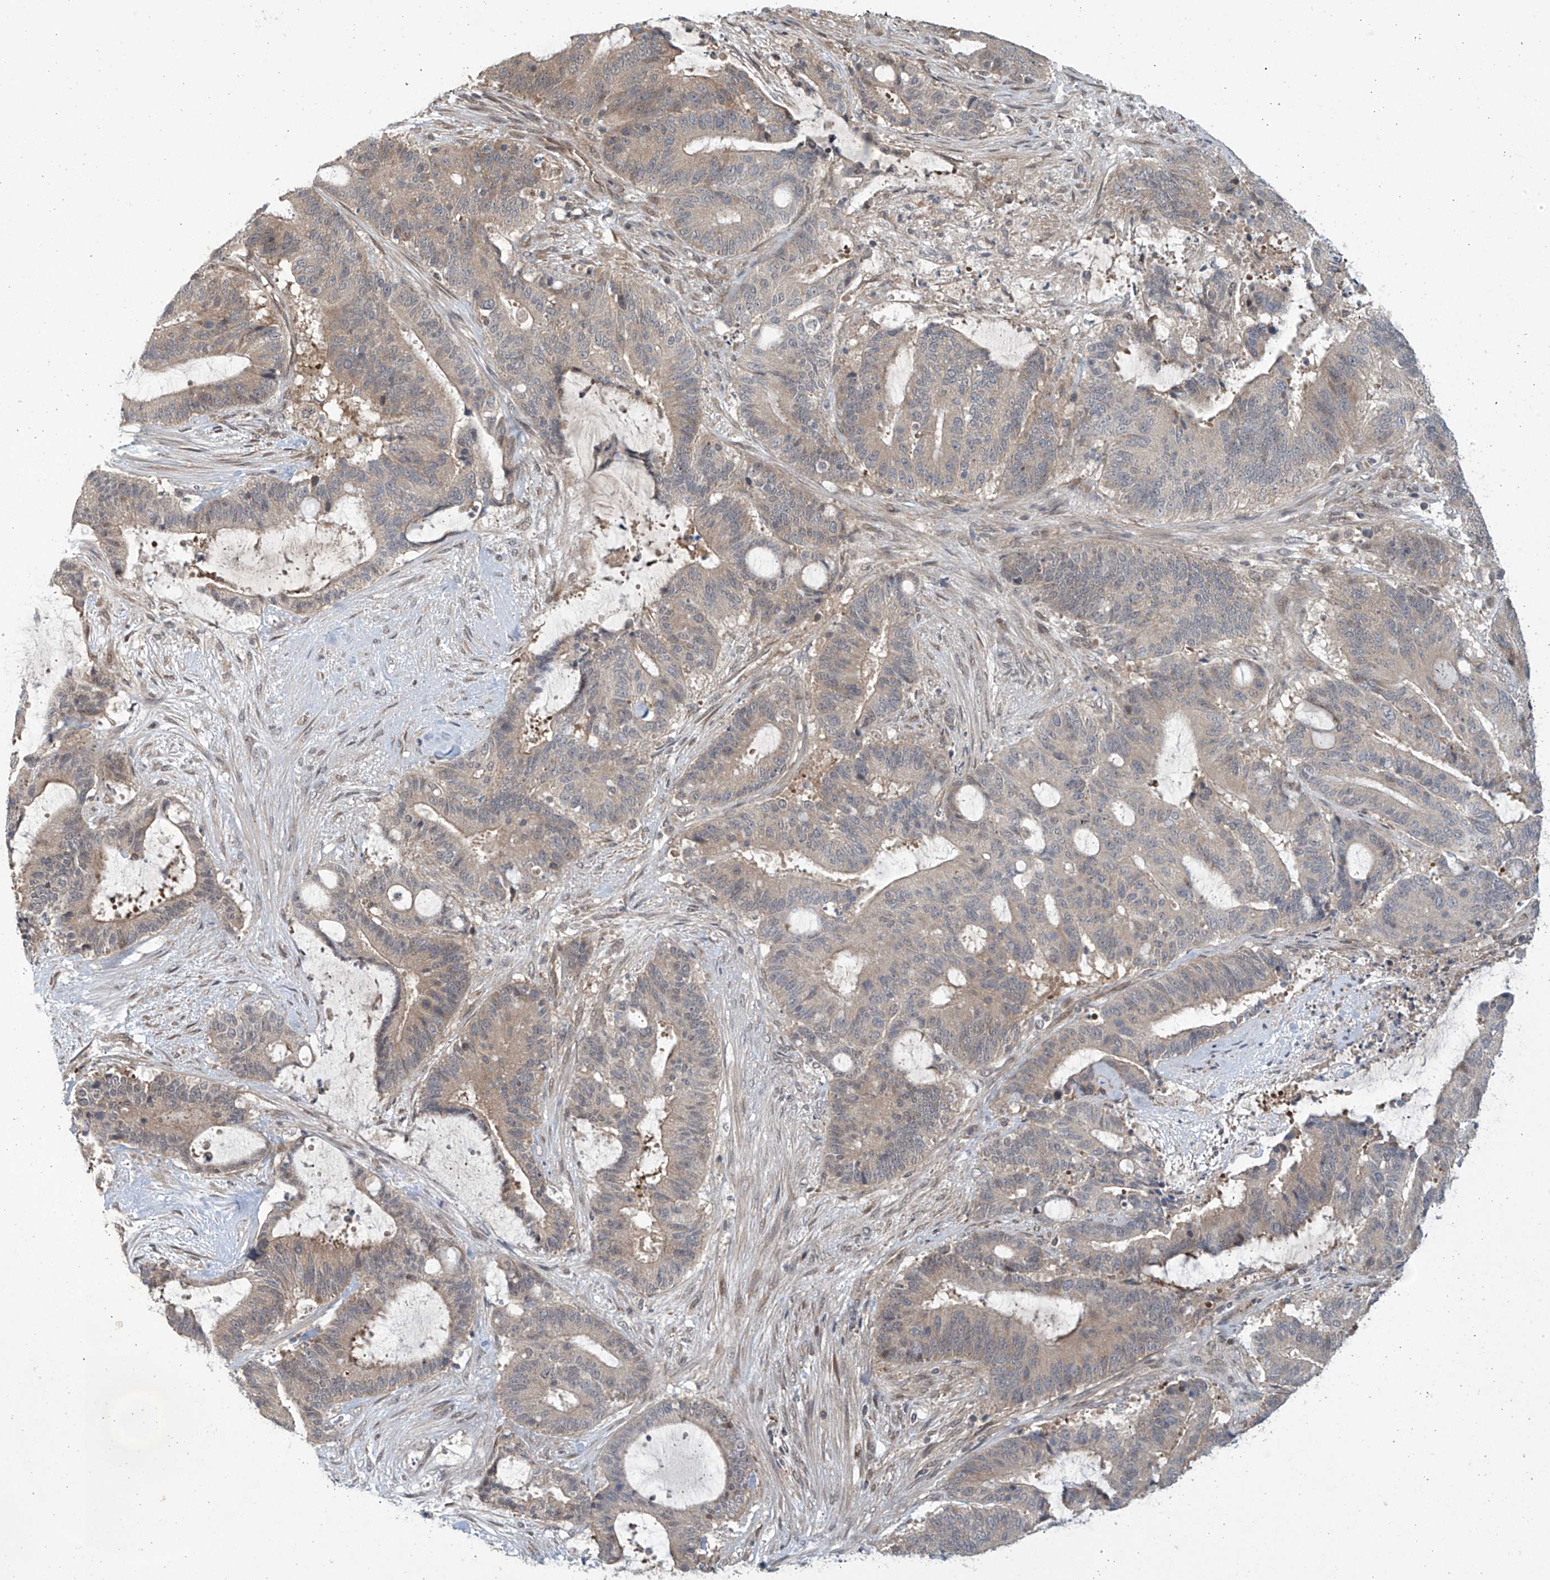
{"staining": {"intensity": "weak", "quantity": "25%-75%", "location": "cytoplasmic/membranous"}, "tissue": "liver cancer", "cell_type": "Tumor cells", "image_type": "cancer", "snomed": [{"axis": "morphology", "description": "Normal tissue, NOS"}, {"axis": "morphology", "description": "Cholangiocarcinoma"}, {"axis": "topography", "description": "Liver"}, {"axis": "topography", "description": "Peripheral nerve tissue"}], "caption": "DAB immunohistochemical staining of human liver cancer exhibits weak cytoplasmic/membranous protein staining in about 25%-75% of tumor cells. (DAB (3,3'-diaminobenzidine) IHC with brightfield microscopy, high magnification).", "gene": "ABHD13", "patient": {"sex": "female", "age": 73}}